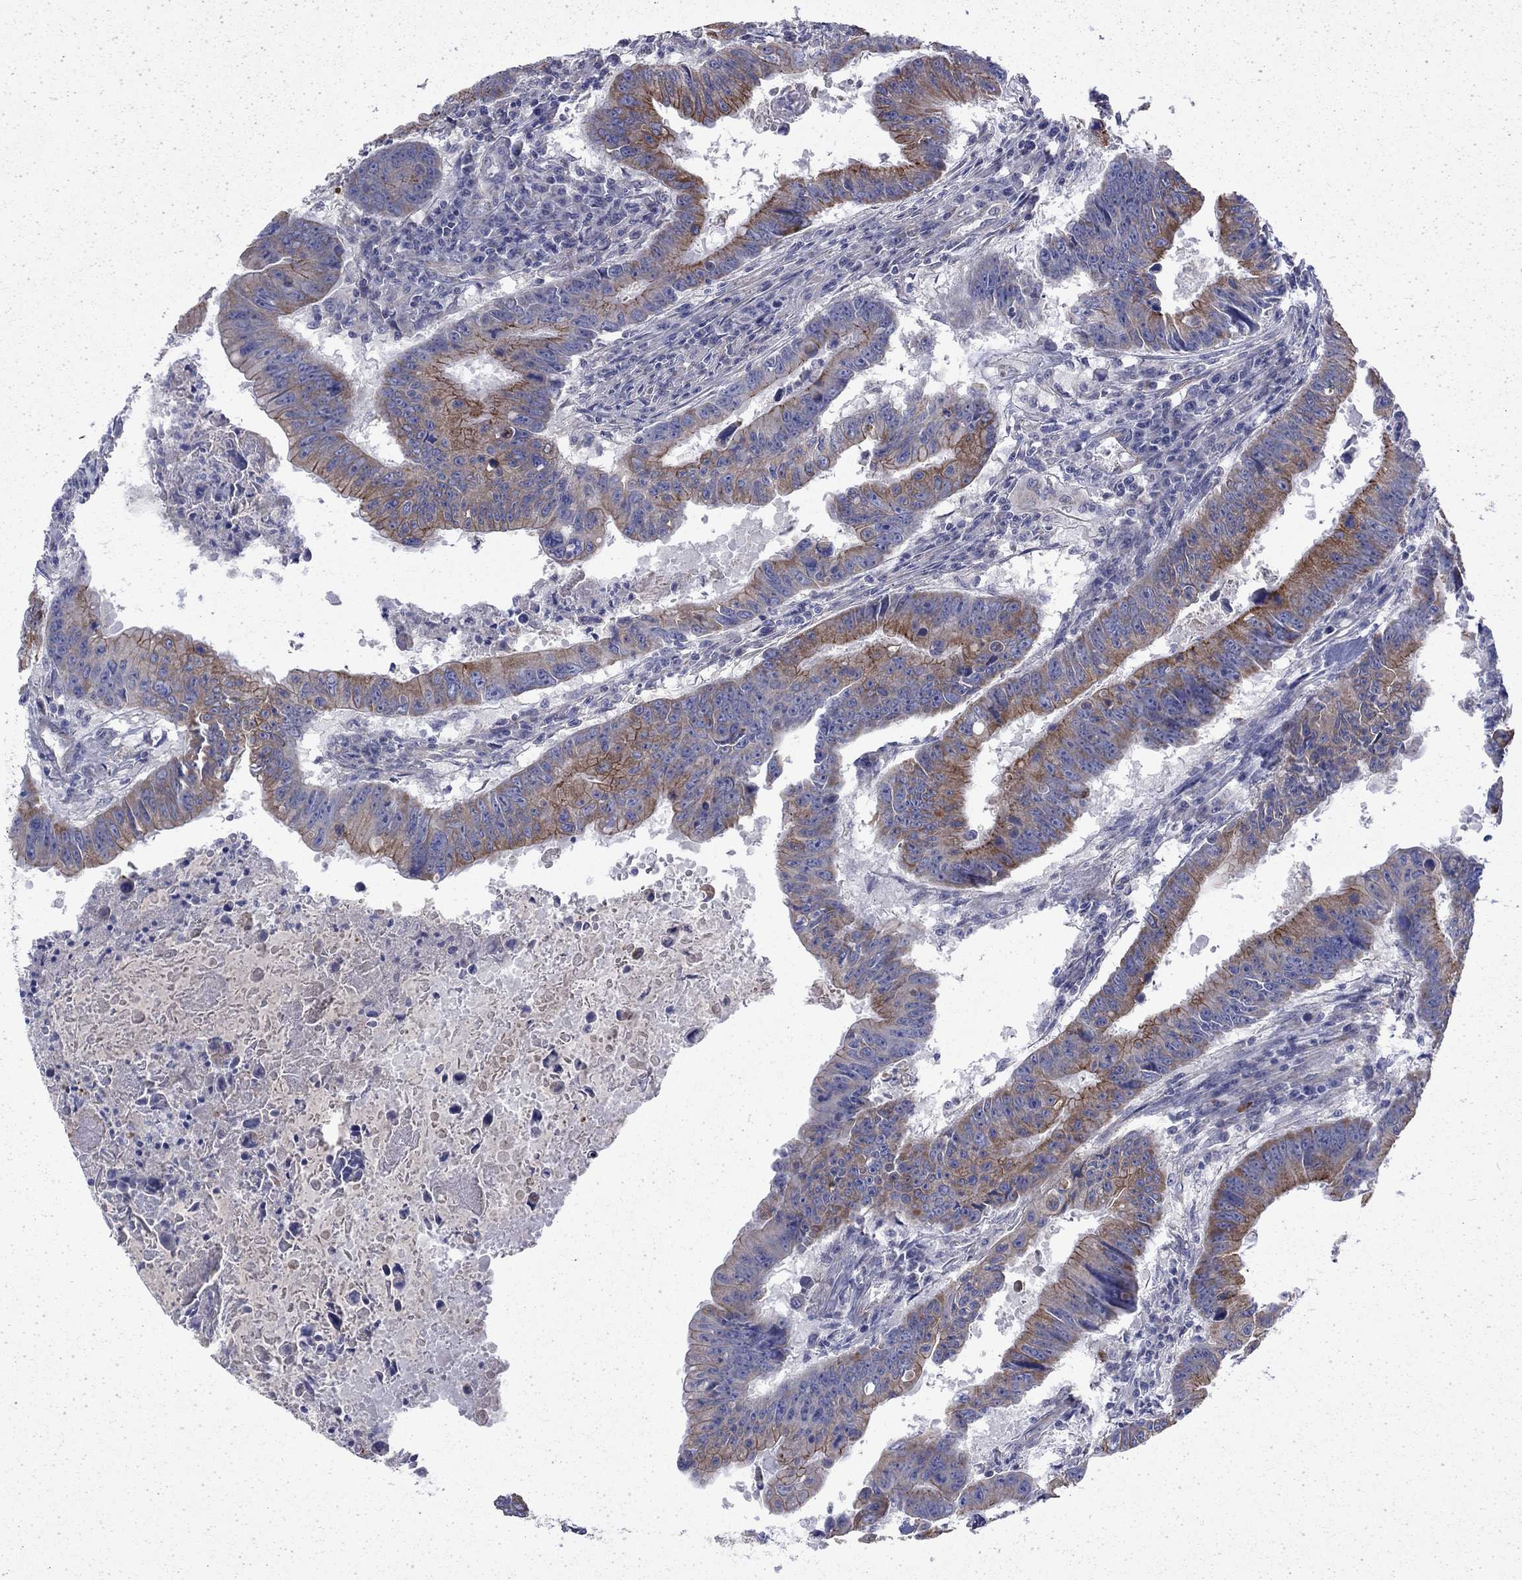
{"staining": {"intensity": "strong", "quantity": "<25%", "location": "cytoplasmic/membranous"}, "tissue": "colorectal cancer", "cell_type": "Tumor cells", "image_type": "cancer", "snomed": [{"axis": "morphology", "description": "Adenocarcinoma, NOS"}, {"axis": "topography", "description": "Colon"}], "caption": "Tumor cells demonstrate medium levels of strong cytoplasmic/membranous positivity in approximately <25% of cells in colorectal cancer.", "gene": "DTNA", "patient": {"sex": "female", "age": 87}}